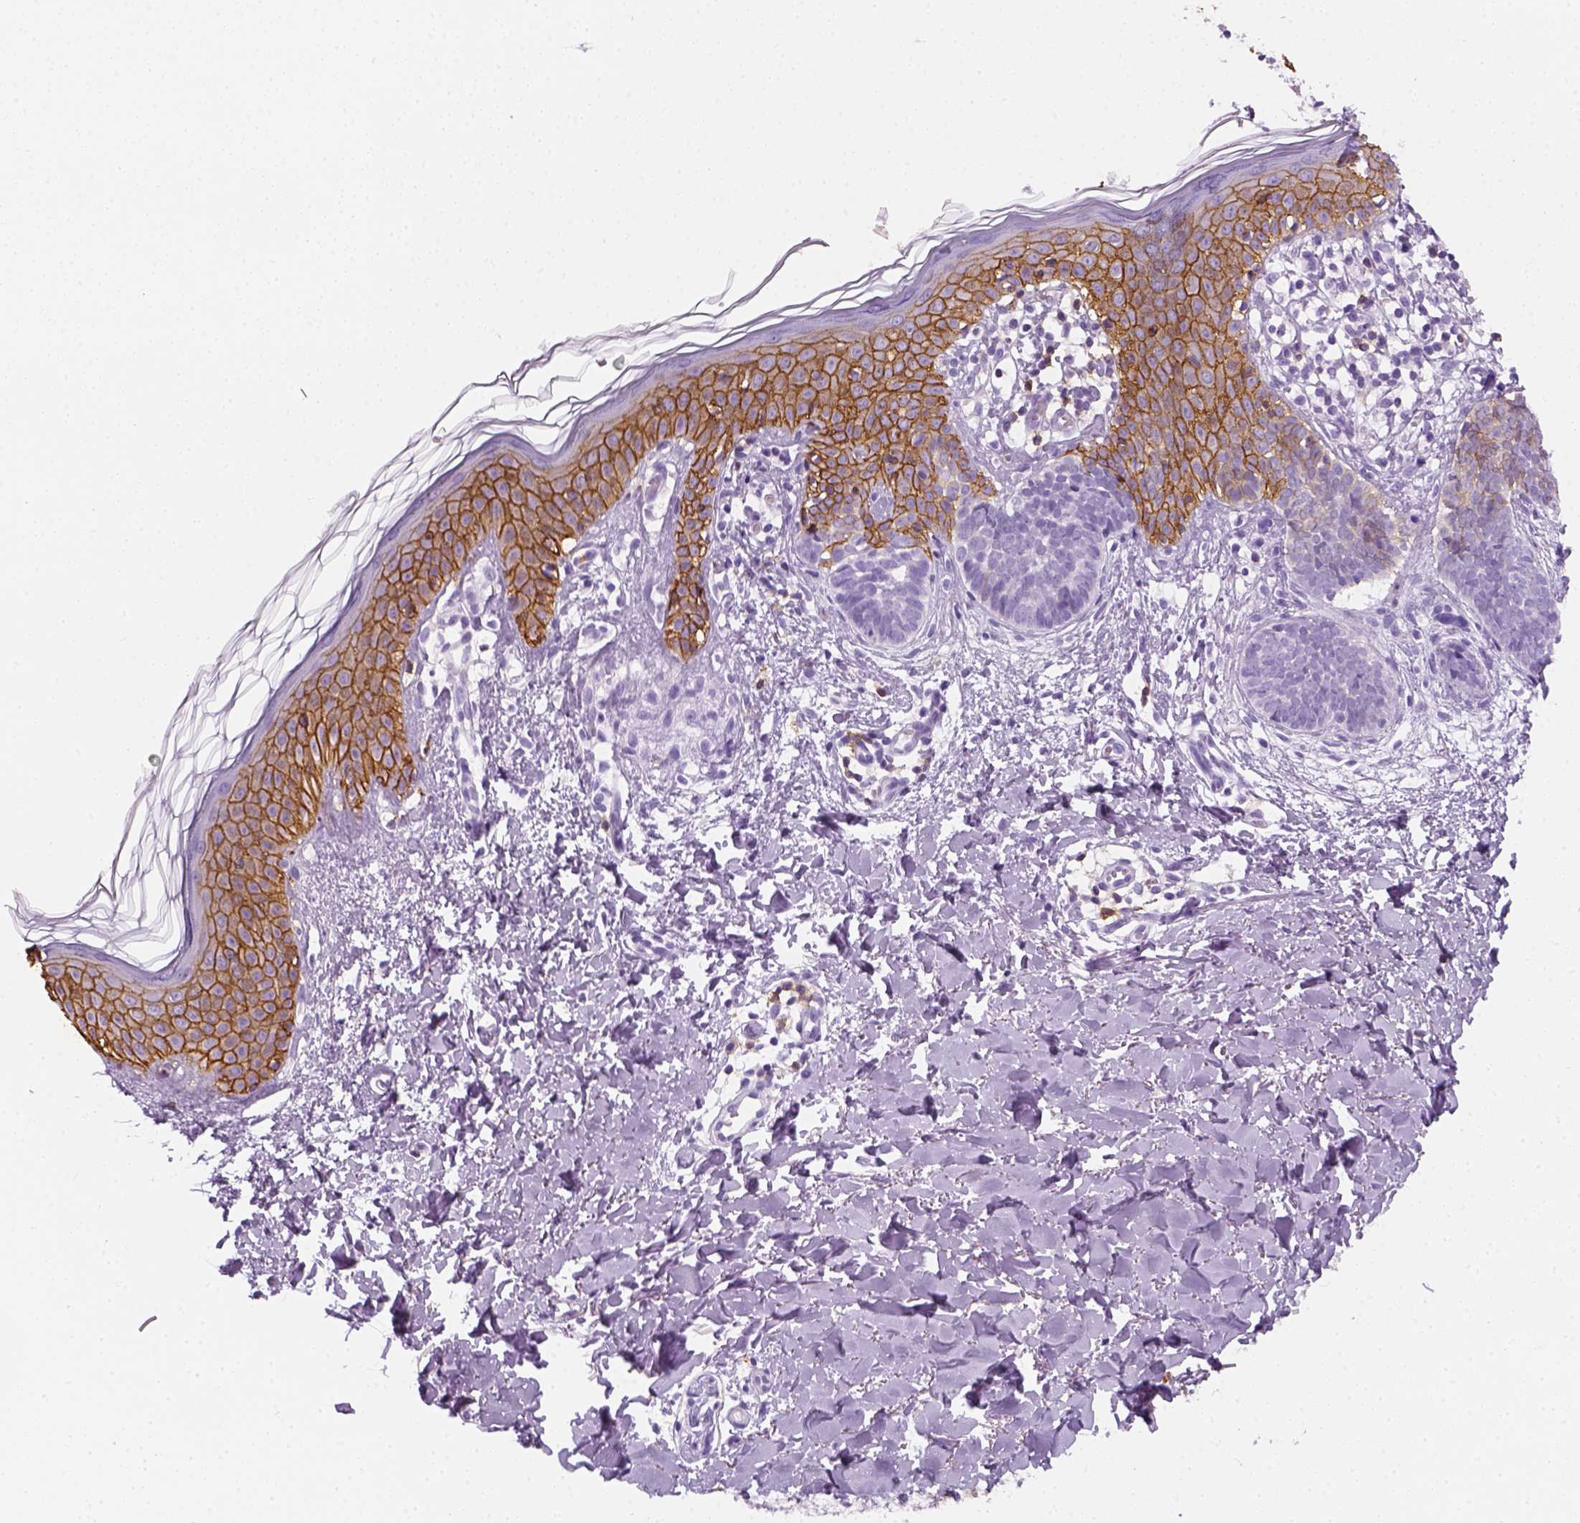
{"staining": {"intensity": "negative", "quantity": "none", "location": "none"}, "tissue": "skin cancer", "cell_type": "Tumor cells", "image_type": "cancer", "snomed": [{"axis": "morphology", "description": "Basal cell carcinoma"}, {"axis": "topography", "description": "Skin"}], "caption": "Tumor cells show no significant protein staining in skin basal cell carcinoma.", "gene": "AQP3", "patient": {"sex": "female", "age": 51}}